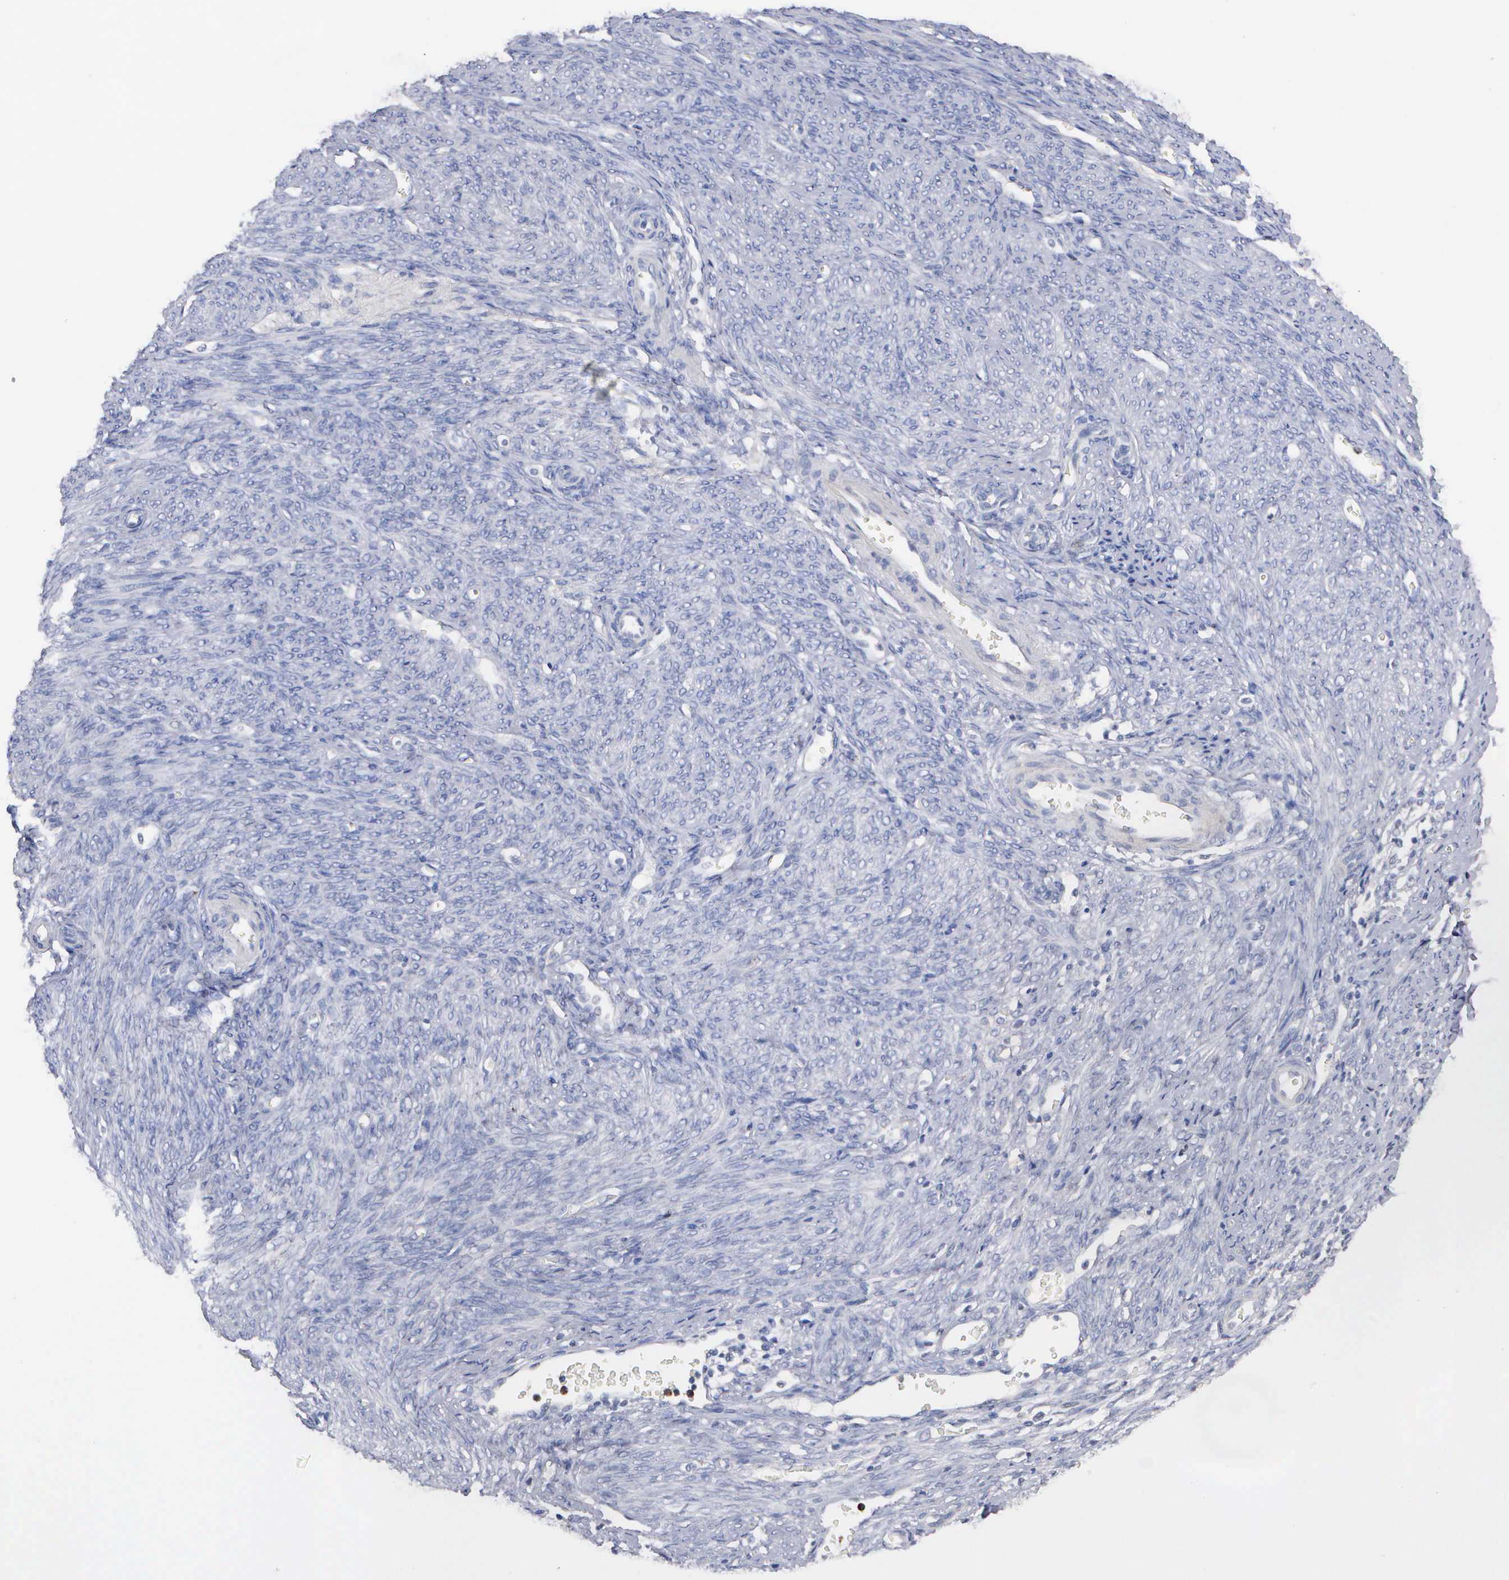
{"staining": {"intensity": "negative", "quantity": "none", "location": "none"}, "tissue": "endometrium", "cell_type": "Cells in endometrial stroma", "image_type": "normal", "snomed": [{"axis": "morphology", "description": "Normal tissue, NOS"}, {"axis": "topography", "description": "Uterus"}], "caption": "Cells in endometrial stroma show no significant protein positivity in benign endometrium.", "gene": "KDM6A", "patient": {"sex": "female", "age": 83}}